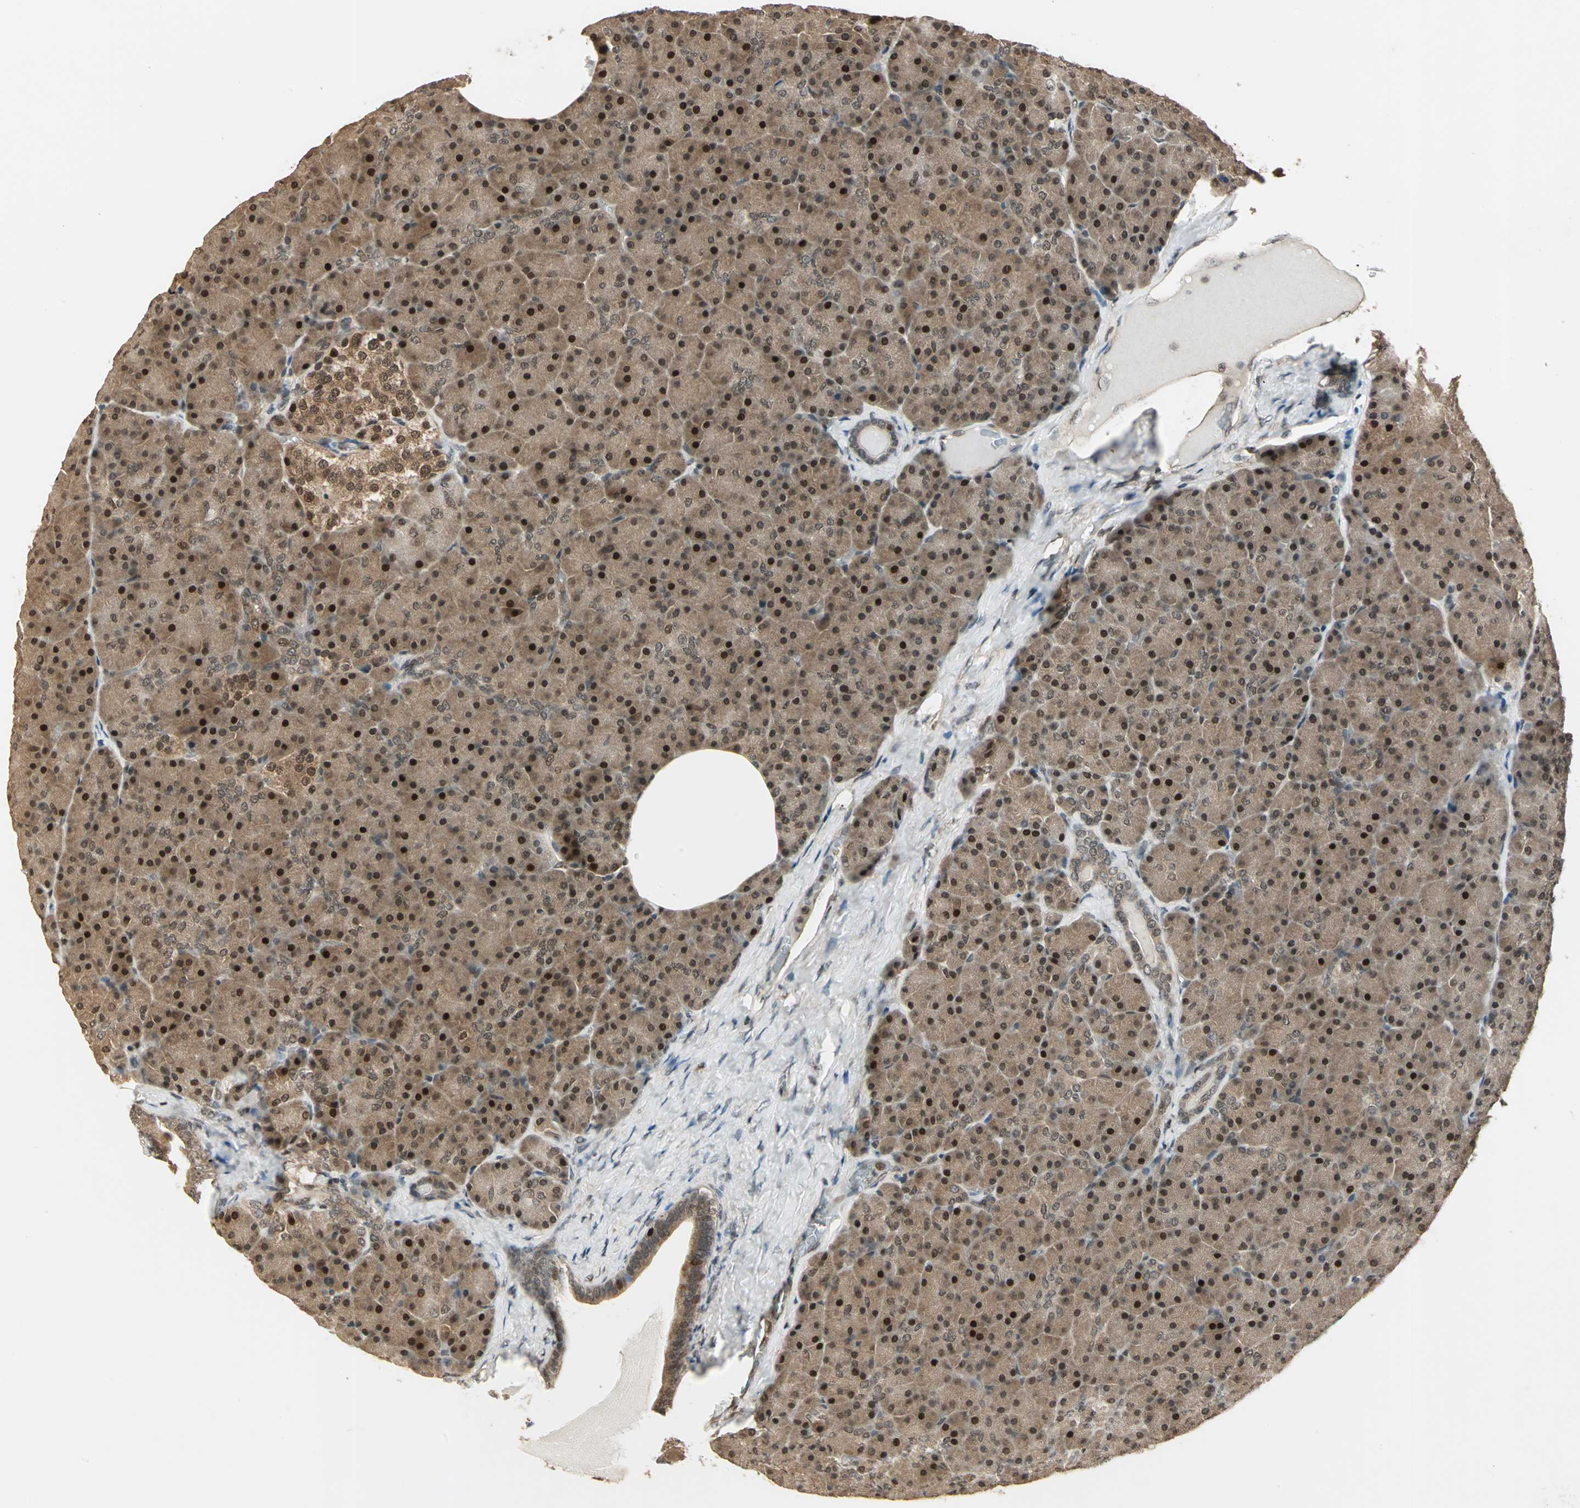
{"staining": {"intensity": "moderate", "quantity": ">75%", "location": "cytoplasmic/membranous,nuclear"}, "tissue": "pancreas", "cell_type": "Exocrine glandular cells", "image_type": "normal", "snomed": [{"axis": "morphology", "description": "Normal tissue, NOS"}, {"axis": "topography", "description": "Pancreas"}], "caption": "Immunohistochemical staining of normal pancreas exhibits medium levels of moderate cytoplasmic/membranous,nuclear staining in approximately >75% of exocrine glandular cells. (Brightfield microscopy of DAB IHC at high magnification).", "gene": "PSMC3", "patient": {"sex": "female", "age": 35}}